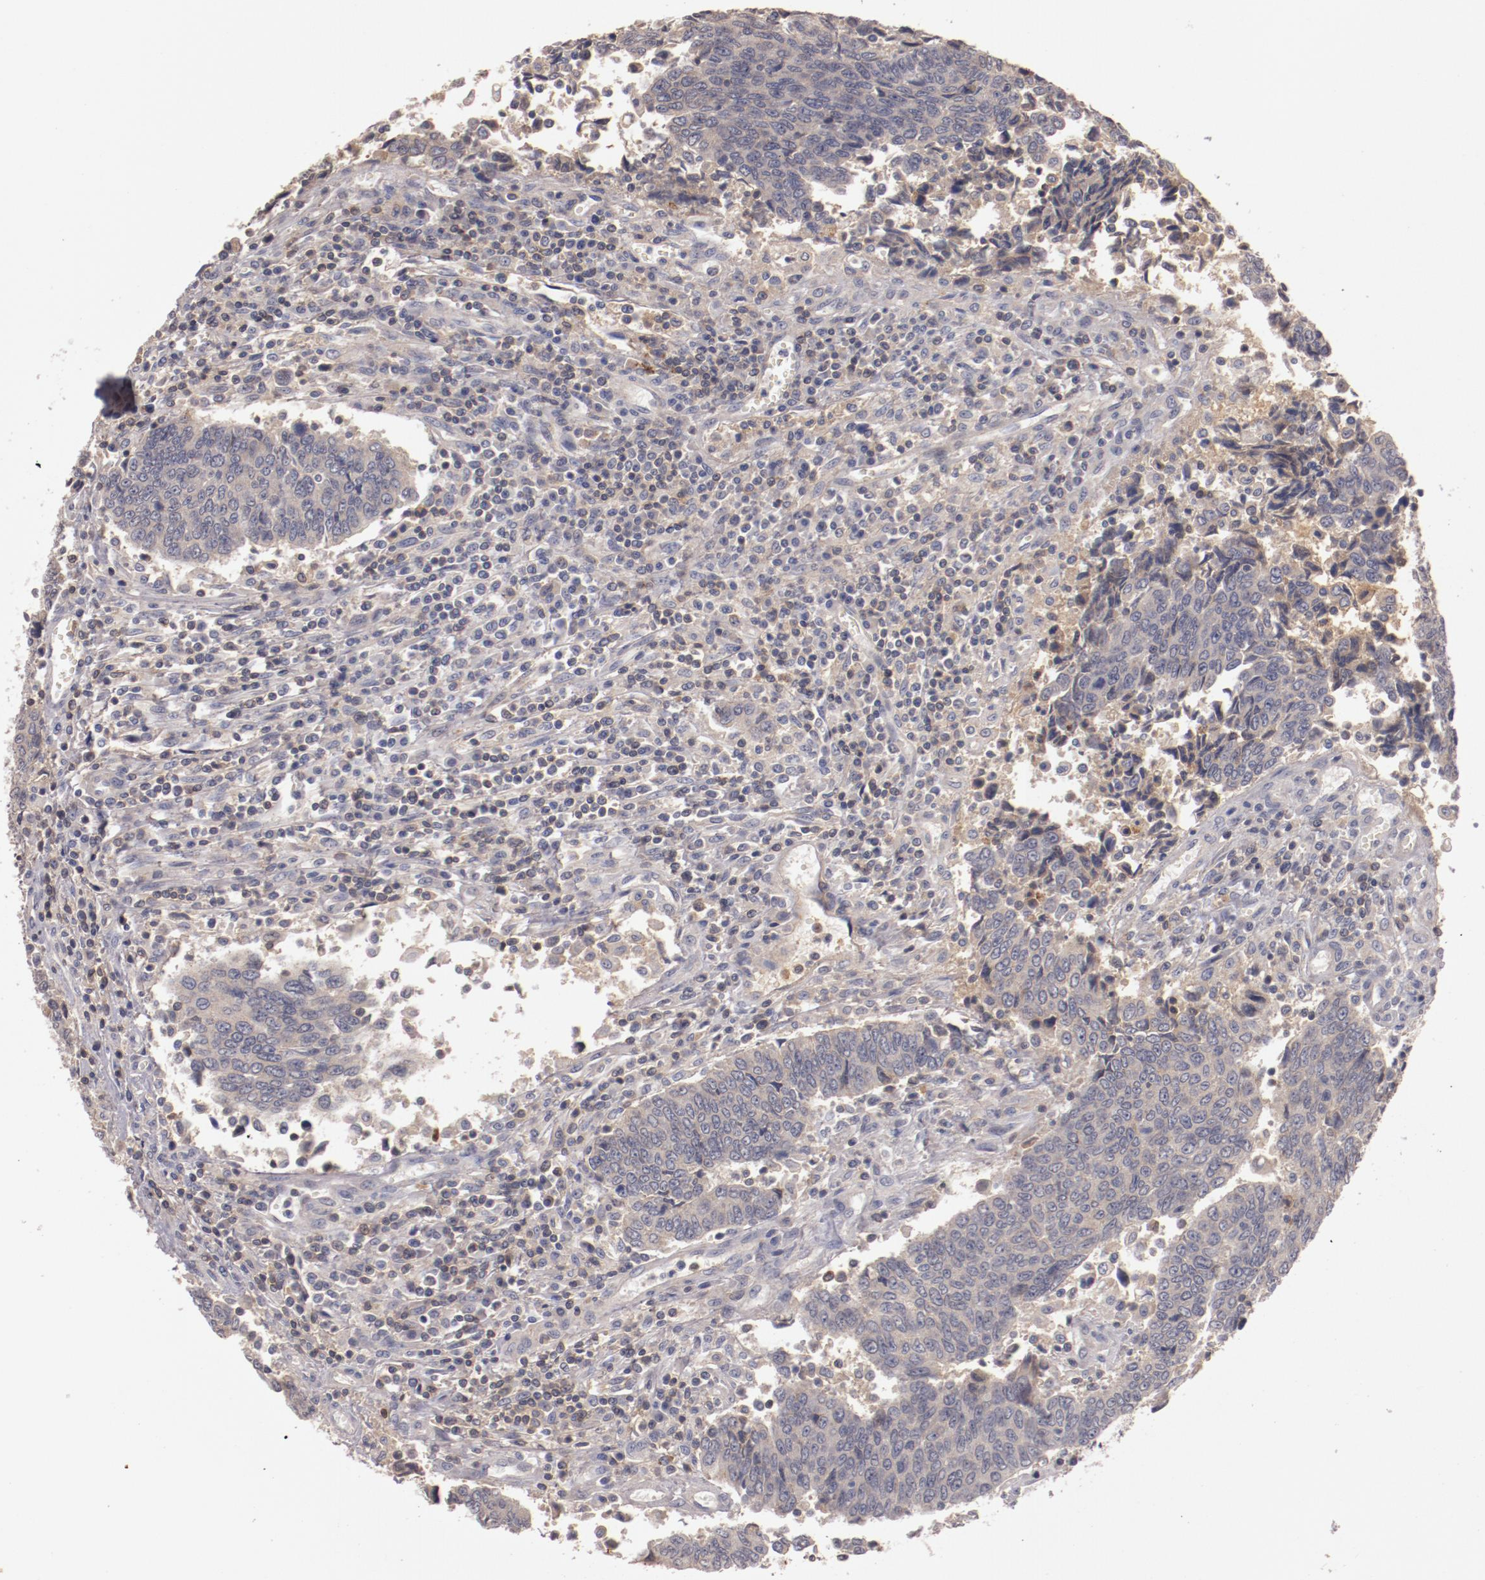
{"staining": {"intensity": "negative", "quantity": "none", "location": "none"}, "tissue": "urothelial cancer", "cell_type": "Tumor cells", "image_type": "cancer", "snomed": [{"axis": "morphology", "description": "Urothelial carcinoma, High grade"}, {"axis": "topography", "description": "Urinary bladder"}], "caption": "The photomicrograph shows no staining of tumor cells in urothelial cancer.", "gene": "MBL2", "patient": {"sex": "male", "age": 86}}